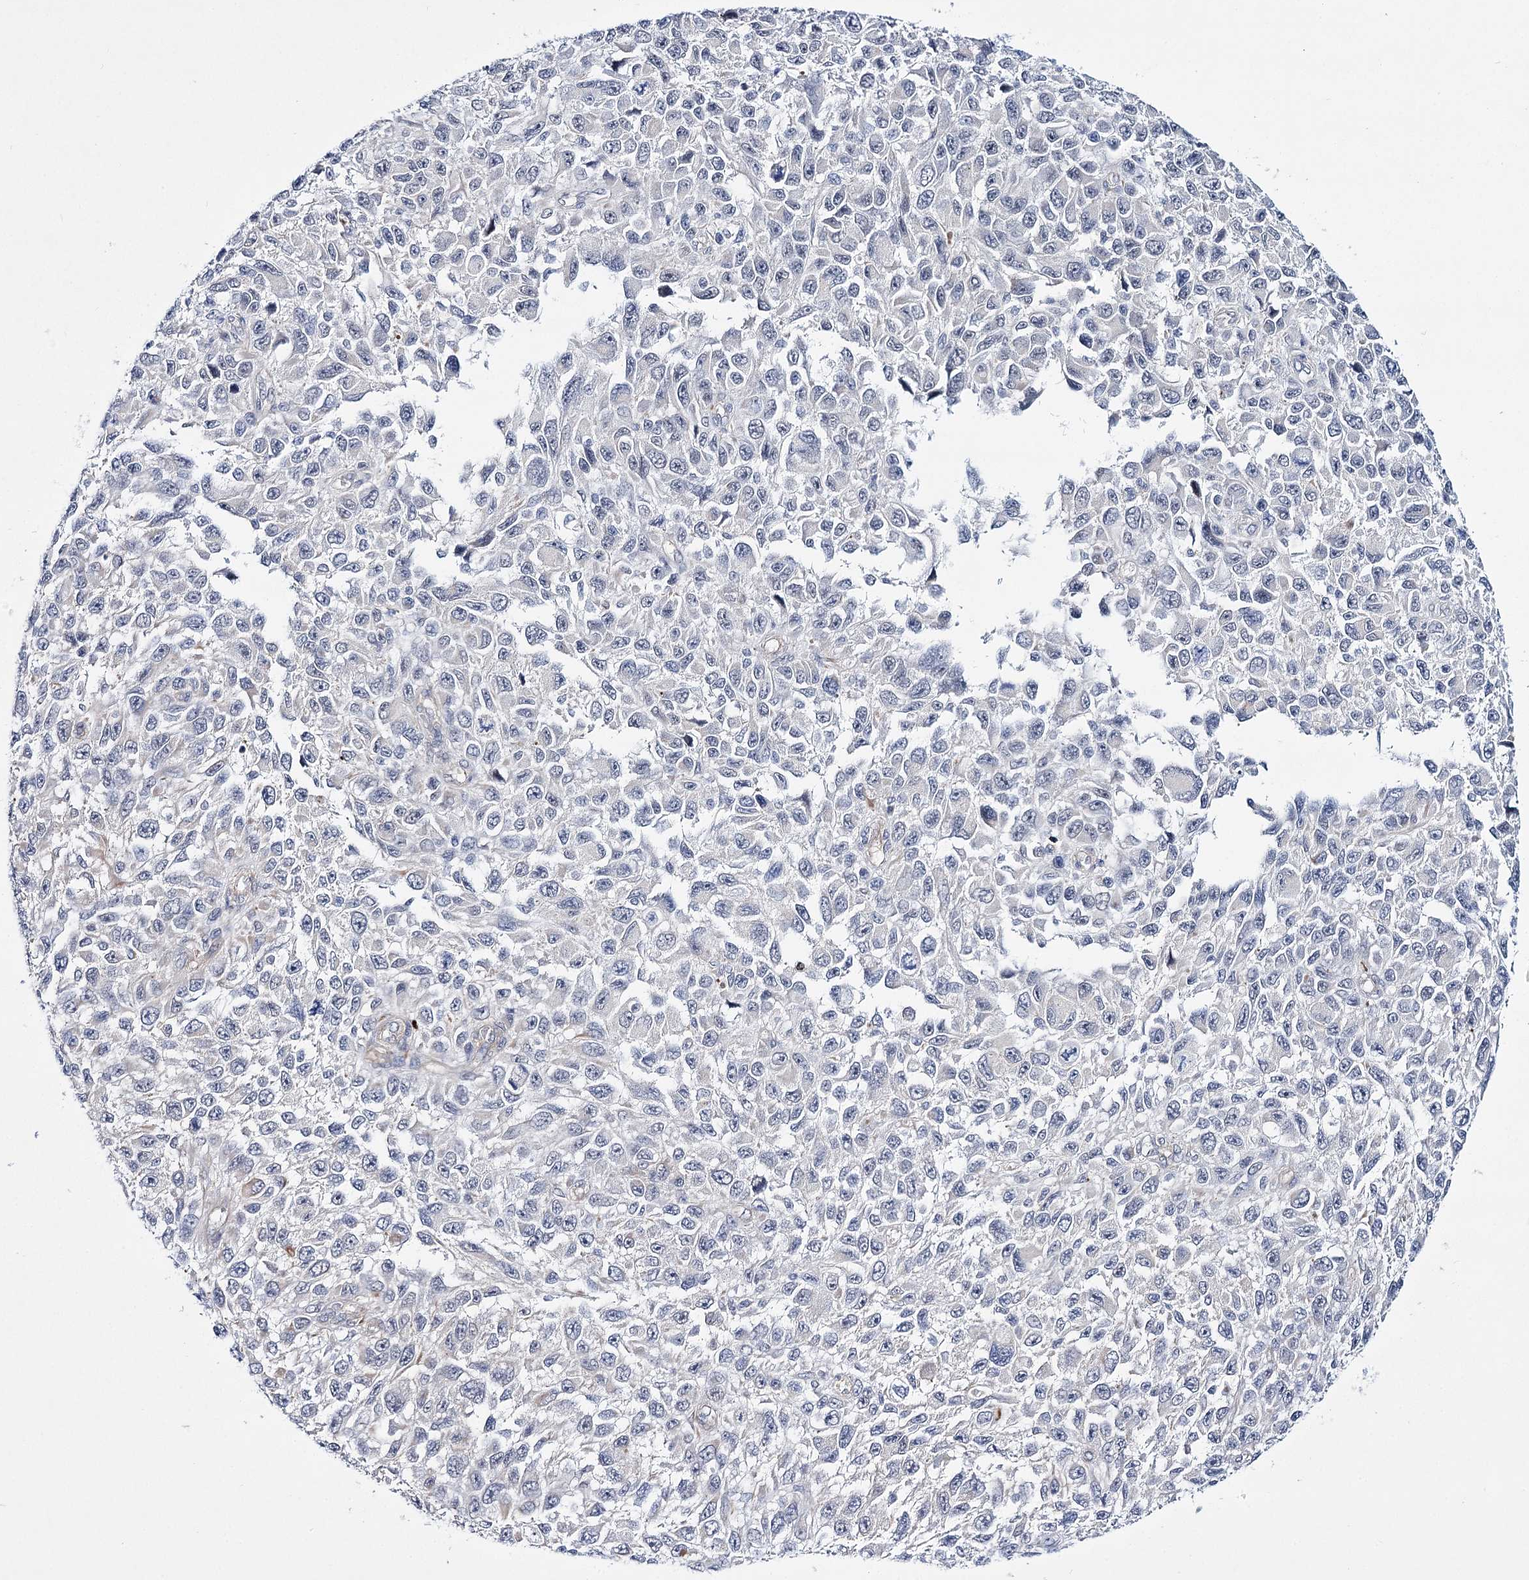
{"staining": {"intensity": "weak", "quantity": "<25%", "location": "cytoplasmic/membranous"}, "tissue": "melanoma", "cell_type": "Tumor cells", "image_type": "cancer", "snomed": [{"axis": "morphology", "description": "Malignant melanoma, NOS"}, {"axis": "topography", "description": "Skin"}], "caption": "Malignant melanoma was stained to show a protein in brown. There is no significant expression in tumor cells. (DAB (3,3'-diaminobenzidine) immunohistochemistry with hematoxylin counter stain).", "gene": "THAP6", "patient": {"sex": "female", "age": 96}}